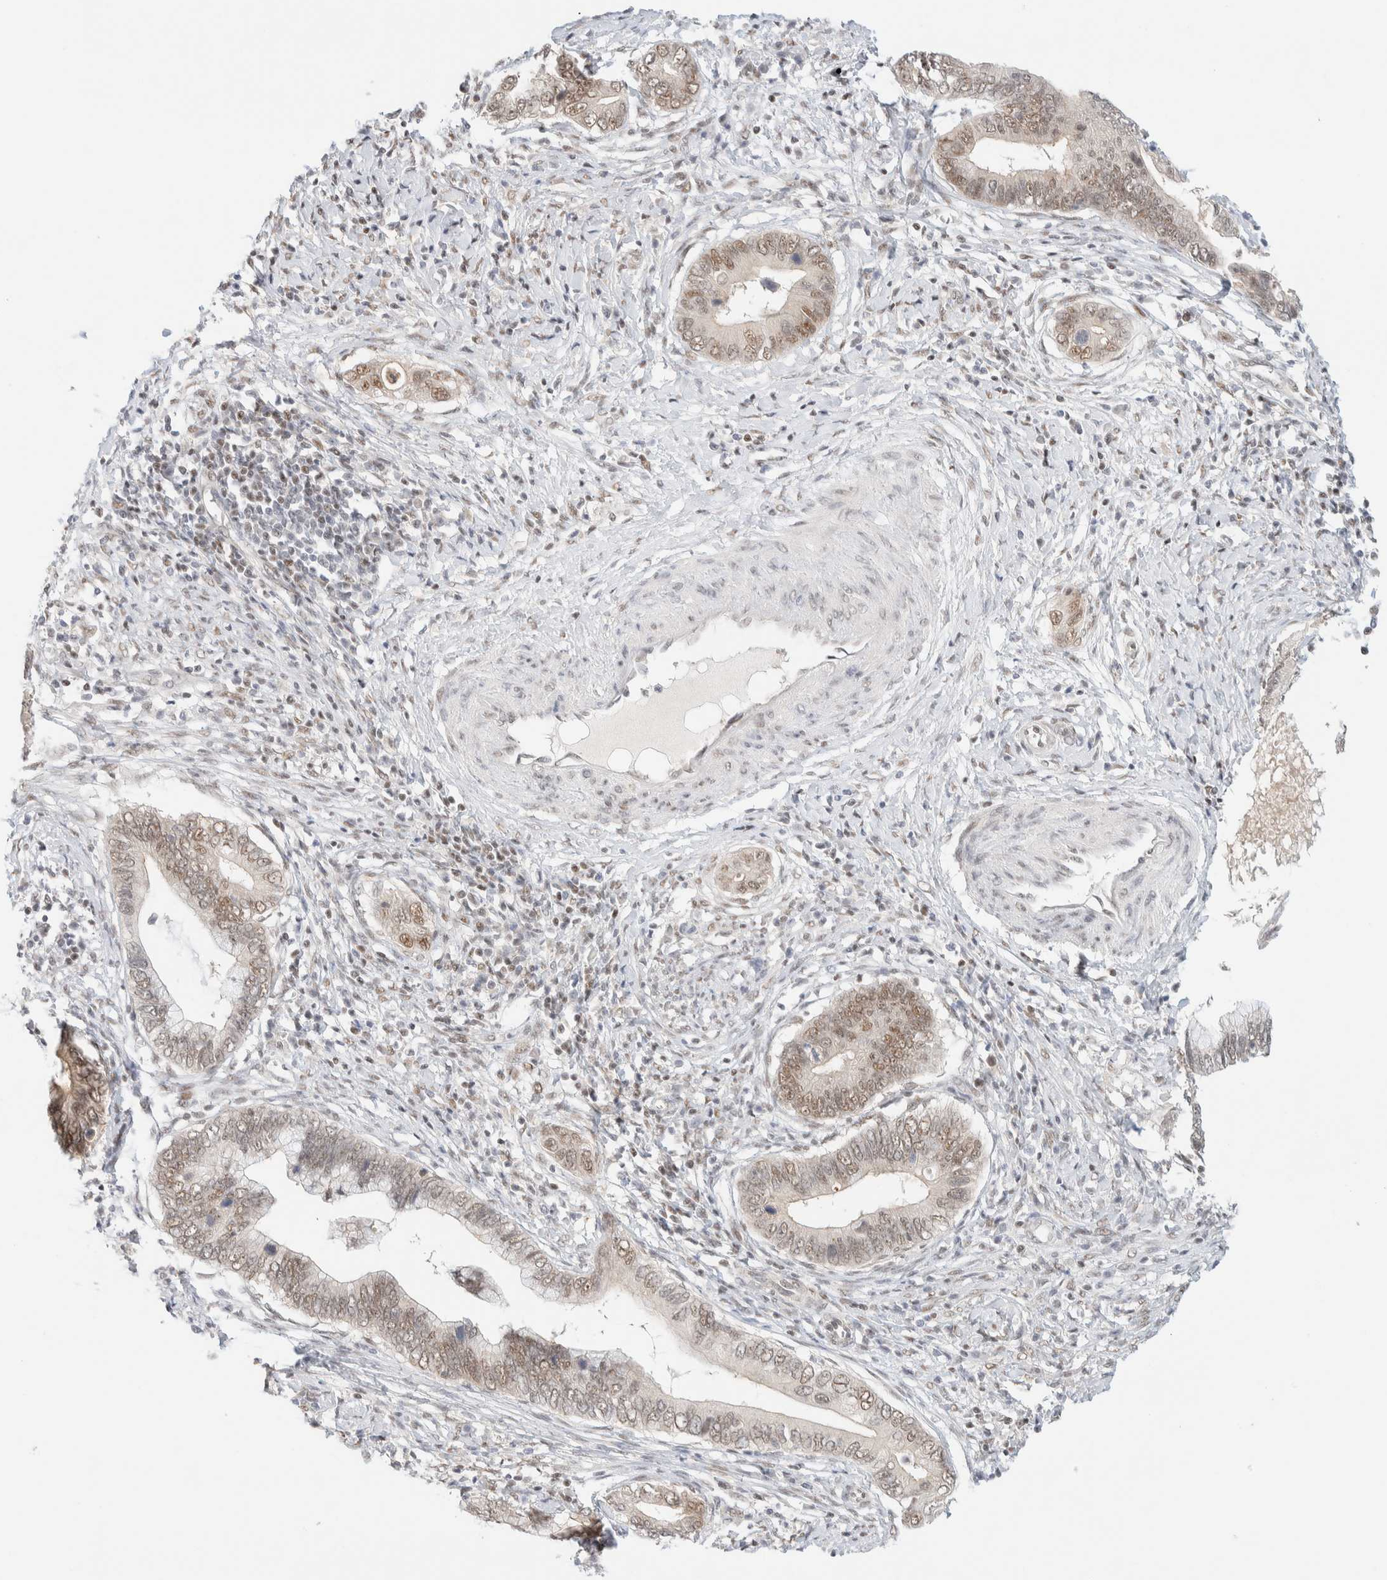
{"staining": {"intensity": "weak", "quantity": ">75%", "location": "nuclear"}, "tissue": "cervical cancer", "cell_type": "Tumor cells", "image_type": "cancer", "snomed": [{"axis": "morphology", "description": "Adenocarcinoma, NOS"}, {"axis": "topography", "description": "Cervix"}], "caption": "Weak nuclear protein positivity is seen in approximately >75% of tumor cells in adenocarcinoma (cervical).", "gene": "PYGO2", "patient": {"sex": "female", "age": 44}}